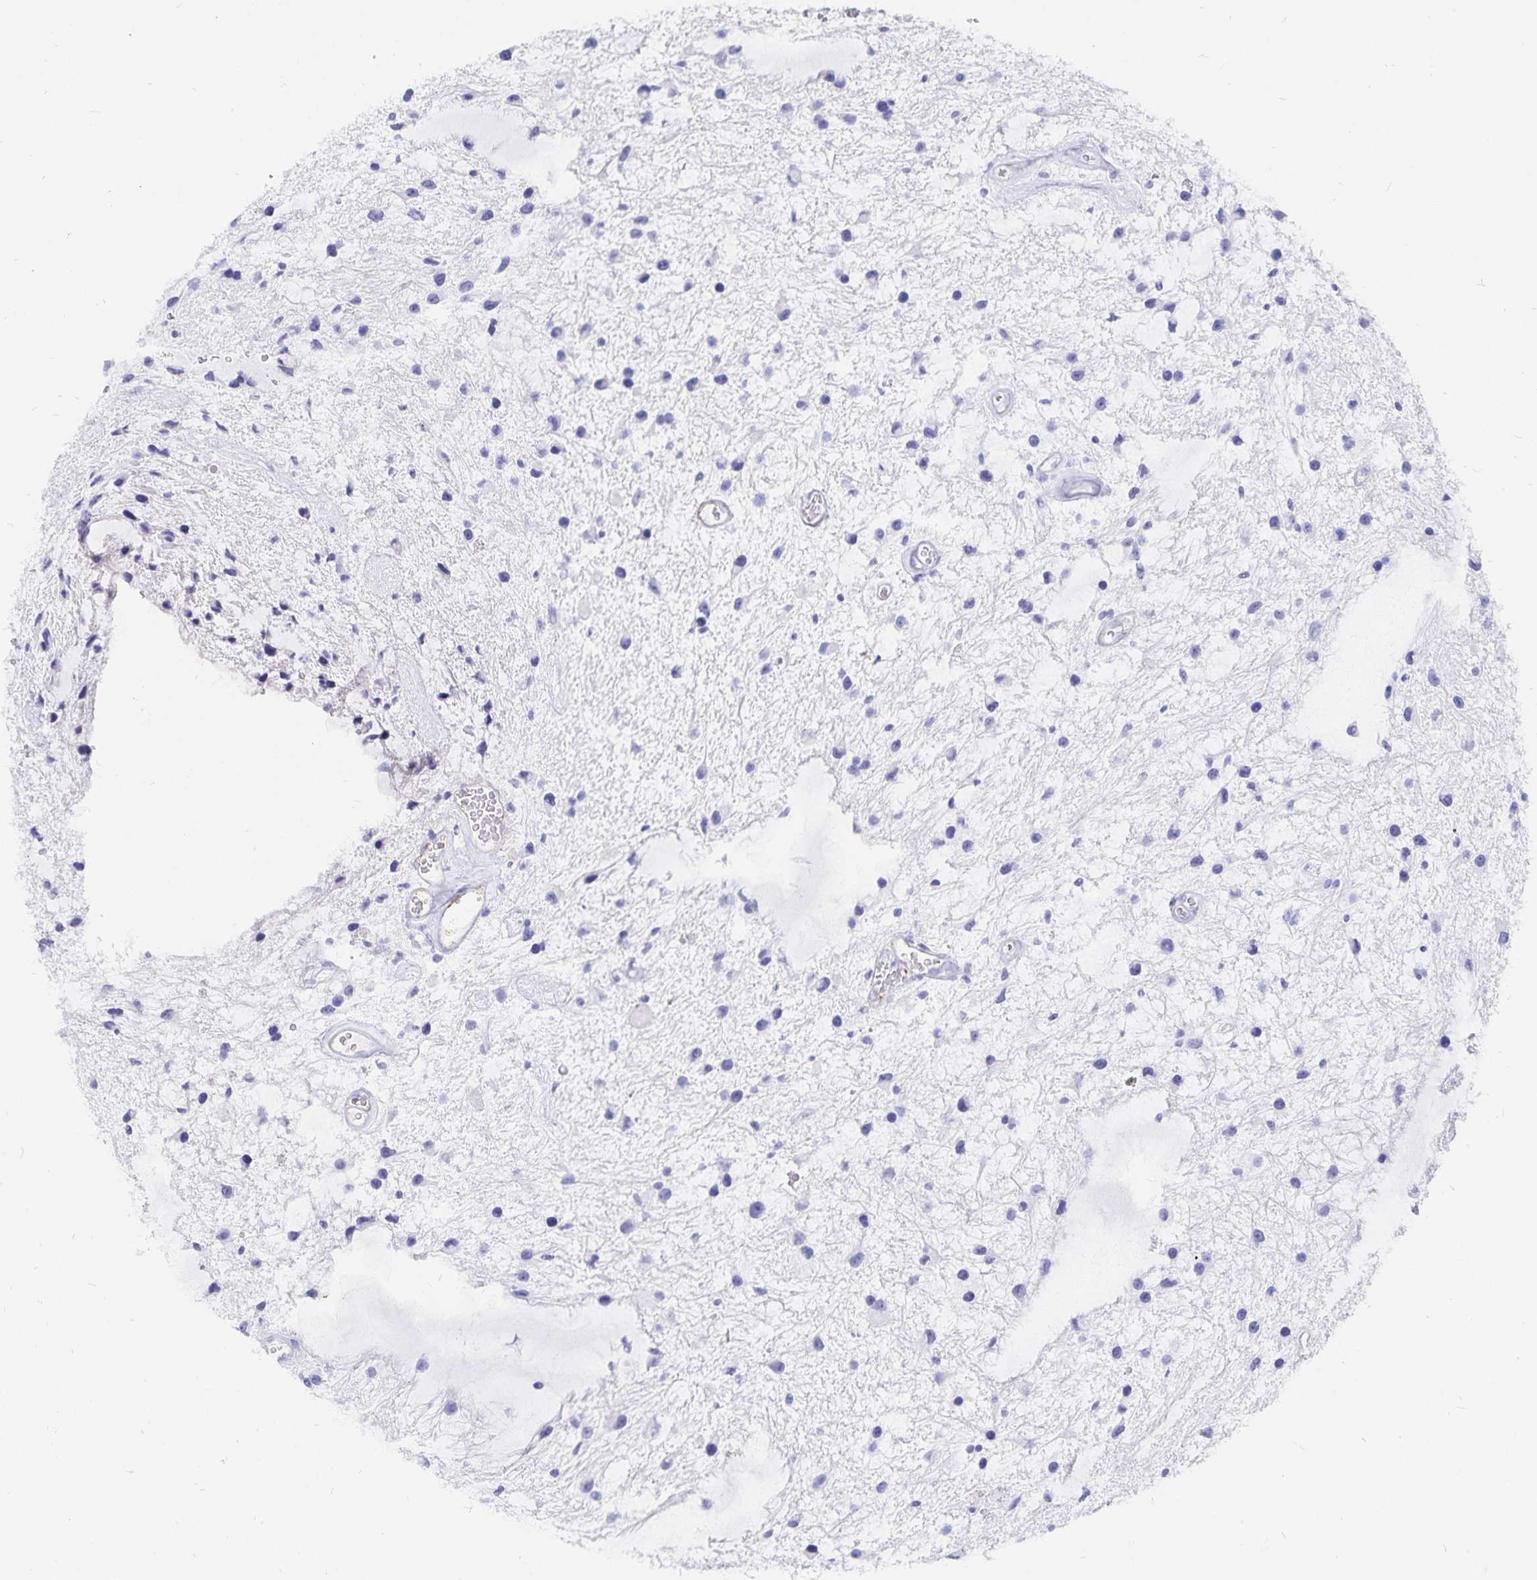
{"staining": {"intensity": "negative", "quantity": "none", "location": "none"}, "tissue": "glioma", "cell_type": "Tumor cells", "image_type": "cancer", "snomed": [{"axis": "morphology", "description": "Glioma, malignant, Low grade"}, {"axis": "topography", "description": "Cerebellum"}], "caption": "IHC of human malignant low-grade glioma demonstrates no staining in tumor cells.", "gene": "INSL5", "patient": {"sex": "female", "age": 14}}